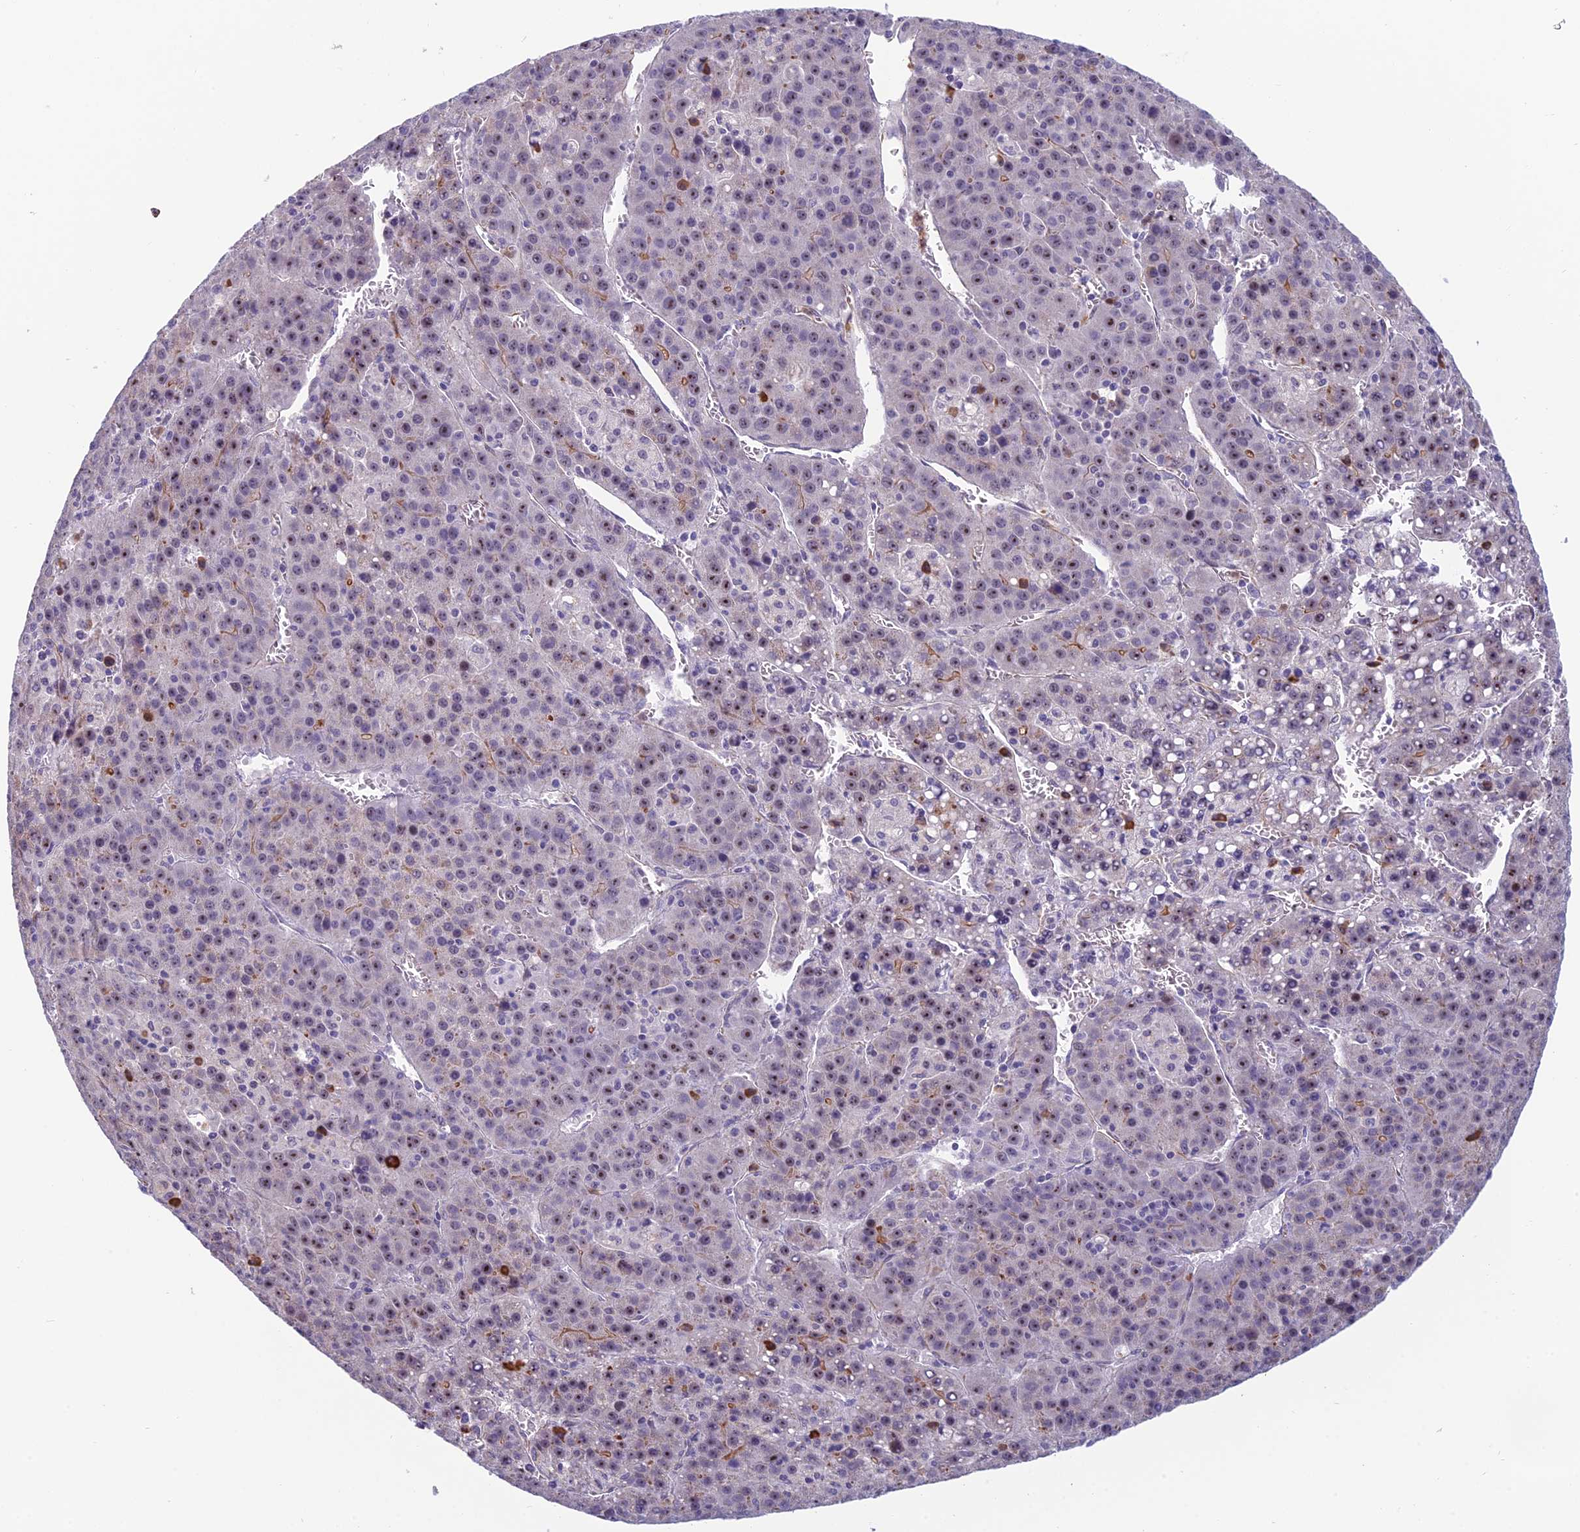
{"staining": {"intensity": "moderate", "quantity": ">75%", "location": "nuclear"}, "tissue": "liver cancer", "cell_type": "Tumor cells", "image_type": "cancer", "snomed": [{"axis": "morphology", "description": "Carcinoma, Hepatocellular, NOS"}, {"axis": "topography", "description": "Liver"}], "caption": "Immunohistochemistry of hepatocellular carcinoma (liver) displays medium levels of moderate nuclear staining in approximately >75% of tumor cells.", "gene": "NOC2L", "patient": {"sex": "female", "age": 53}}